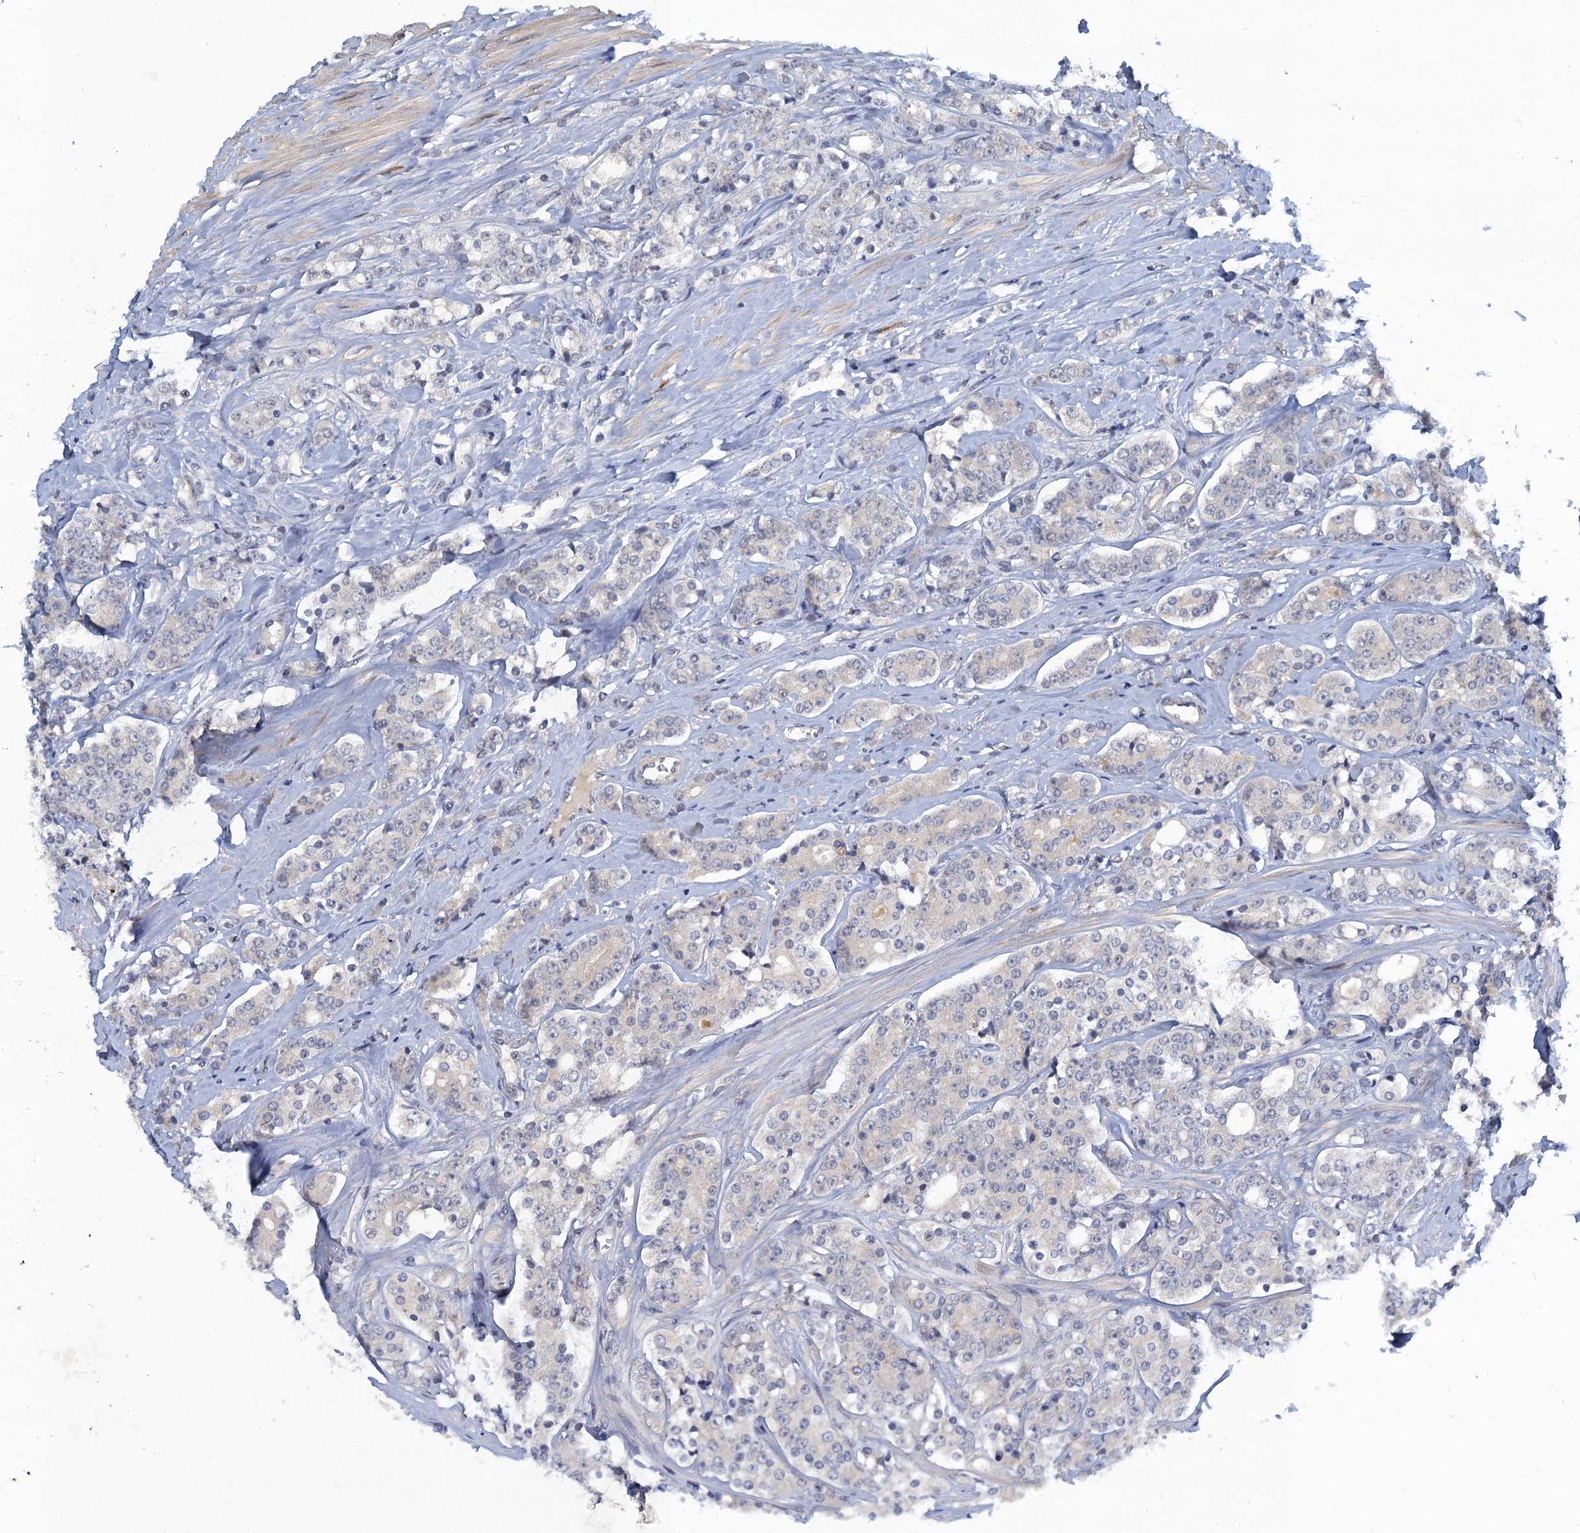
{"staining": {"intensity": "negative", "quantity": "none", "location": "none"}, "tissue": "prostate cancer", "cell_type": "Tumor cells", "image_type": "cancer", "snomed": [{"axis": "morphology", "description": "Adenocarcinoma, High grade"}, {"axis": "topography", "description": "Prostate"}], "caption": "Immunohistochemistry micrograph of human high-grade adenocarcinoma (prostate) stained for a protein (brown), which shows no positivity in tumor cells. (Immunohistochemistry (ihc), brightfield microscopy, high magnification).", "gene": "MRFAP1", "patient": {"sex": "male", "age": 62}}